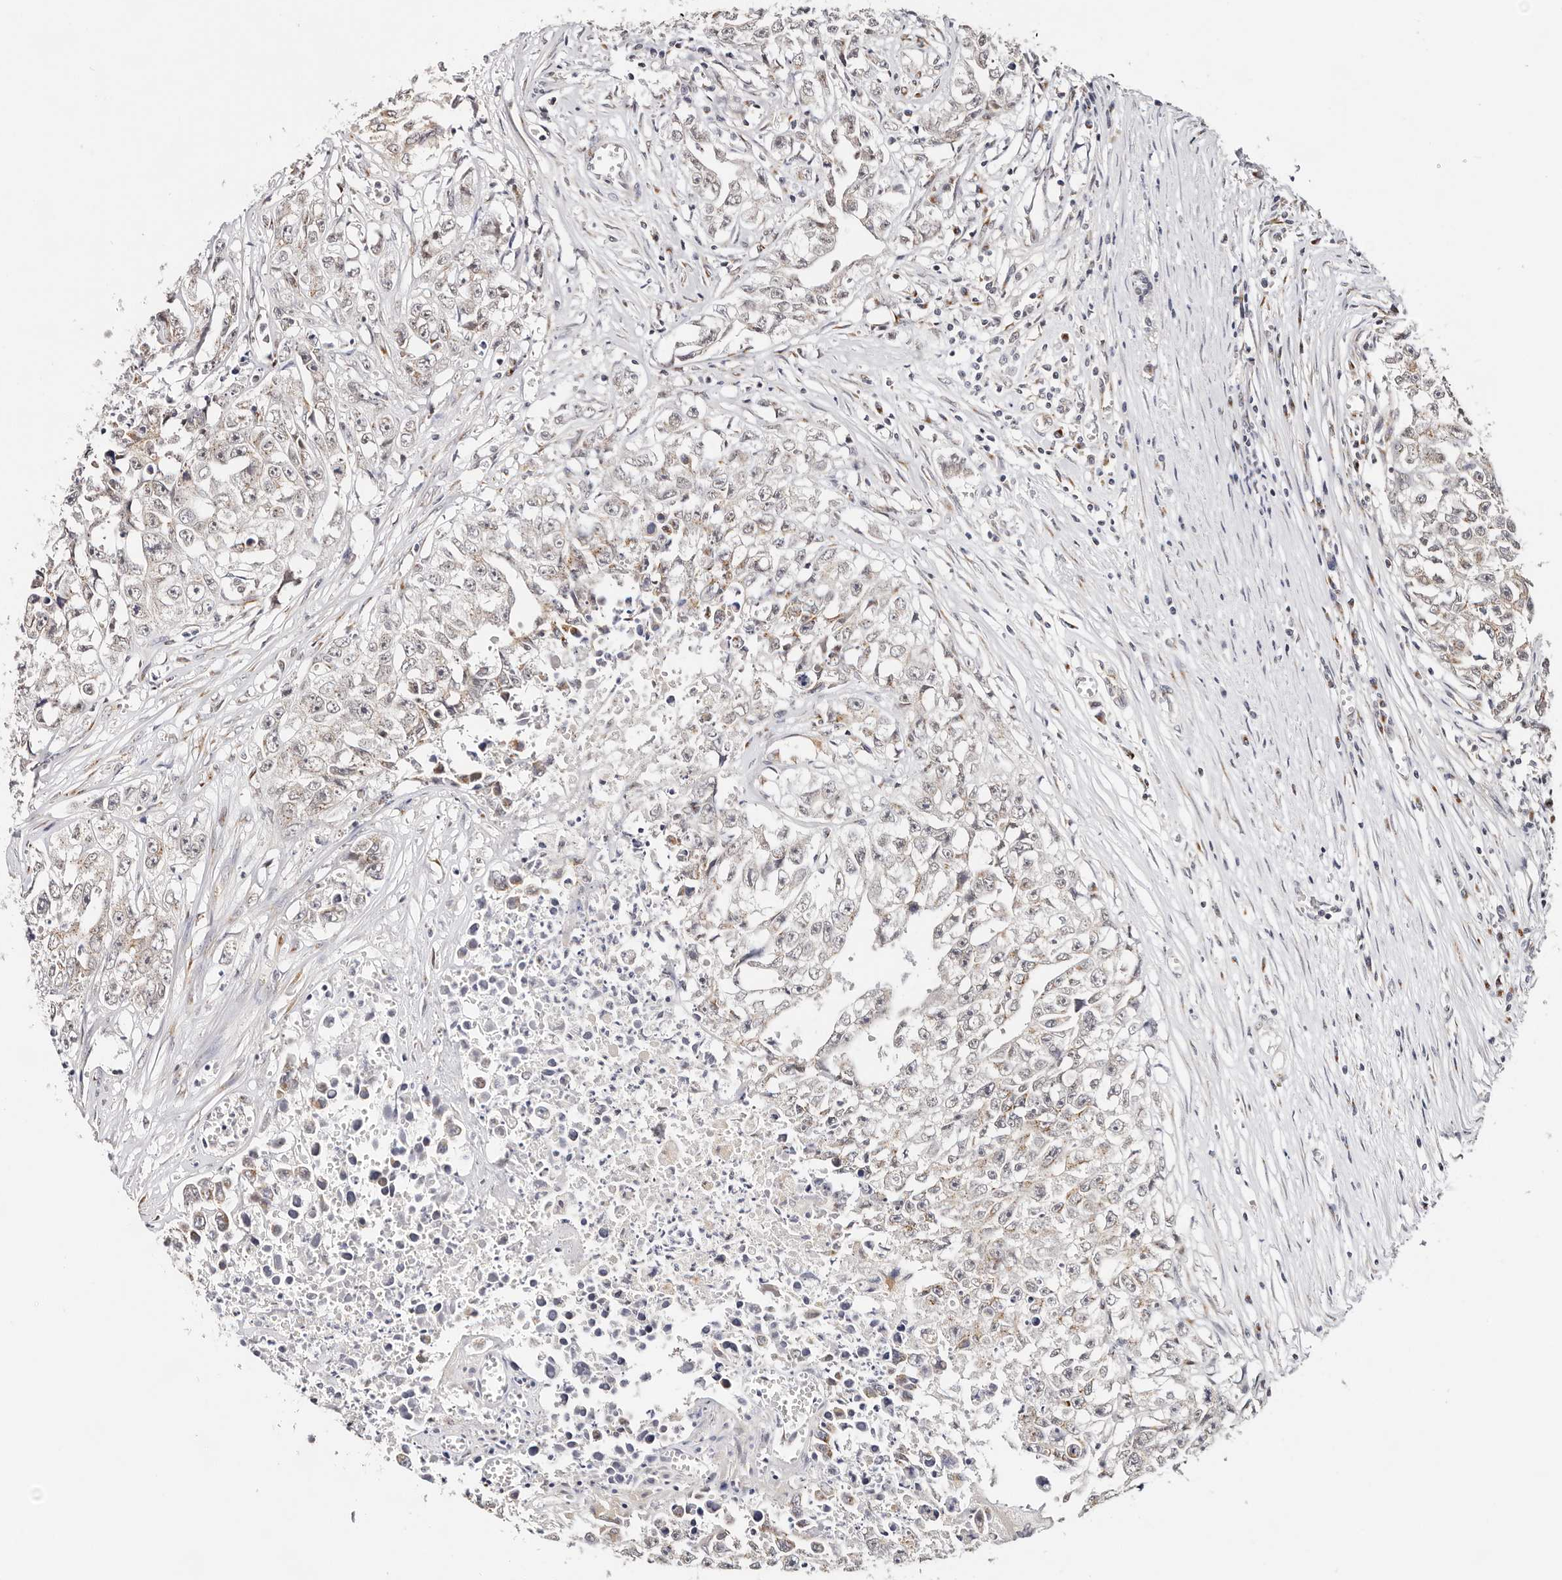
{"staining": {"intensity": "negative", "quantity": "none", "location": "none"}, "tissue": "testis cancer", "cell_type": "Tumor cells", "image_type": "cancer", "snomed": [{"axis": "morphology", "description": "Seminoma, NOS"}, {"axis": "morphology", "description": "Carcinoma, Embryonal, NOS"}, {"axis": "topography", "description": "Testis"}], "caption": "DAB immunohistochemical staining of human testis cancer exhibits no significant staining in tumor cells.", "gene": "VIPAS39", "patient": {"sex": "male", "age": 43}}